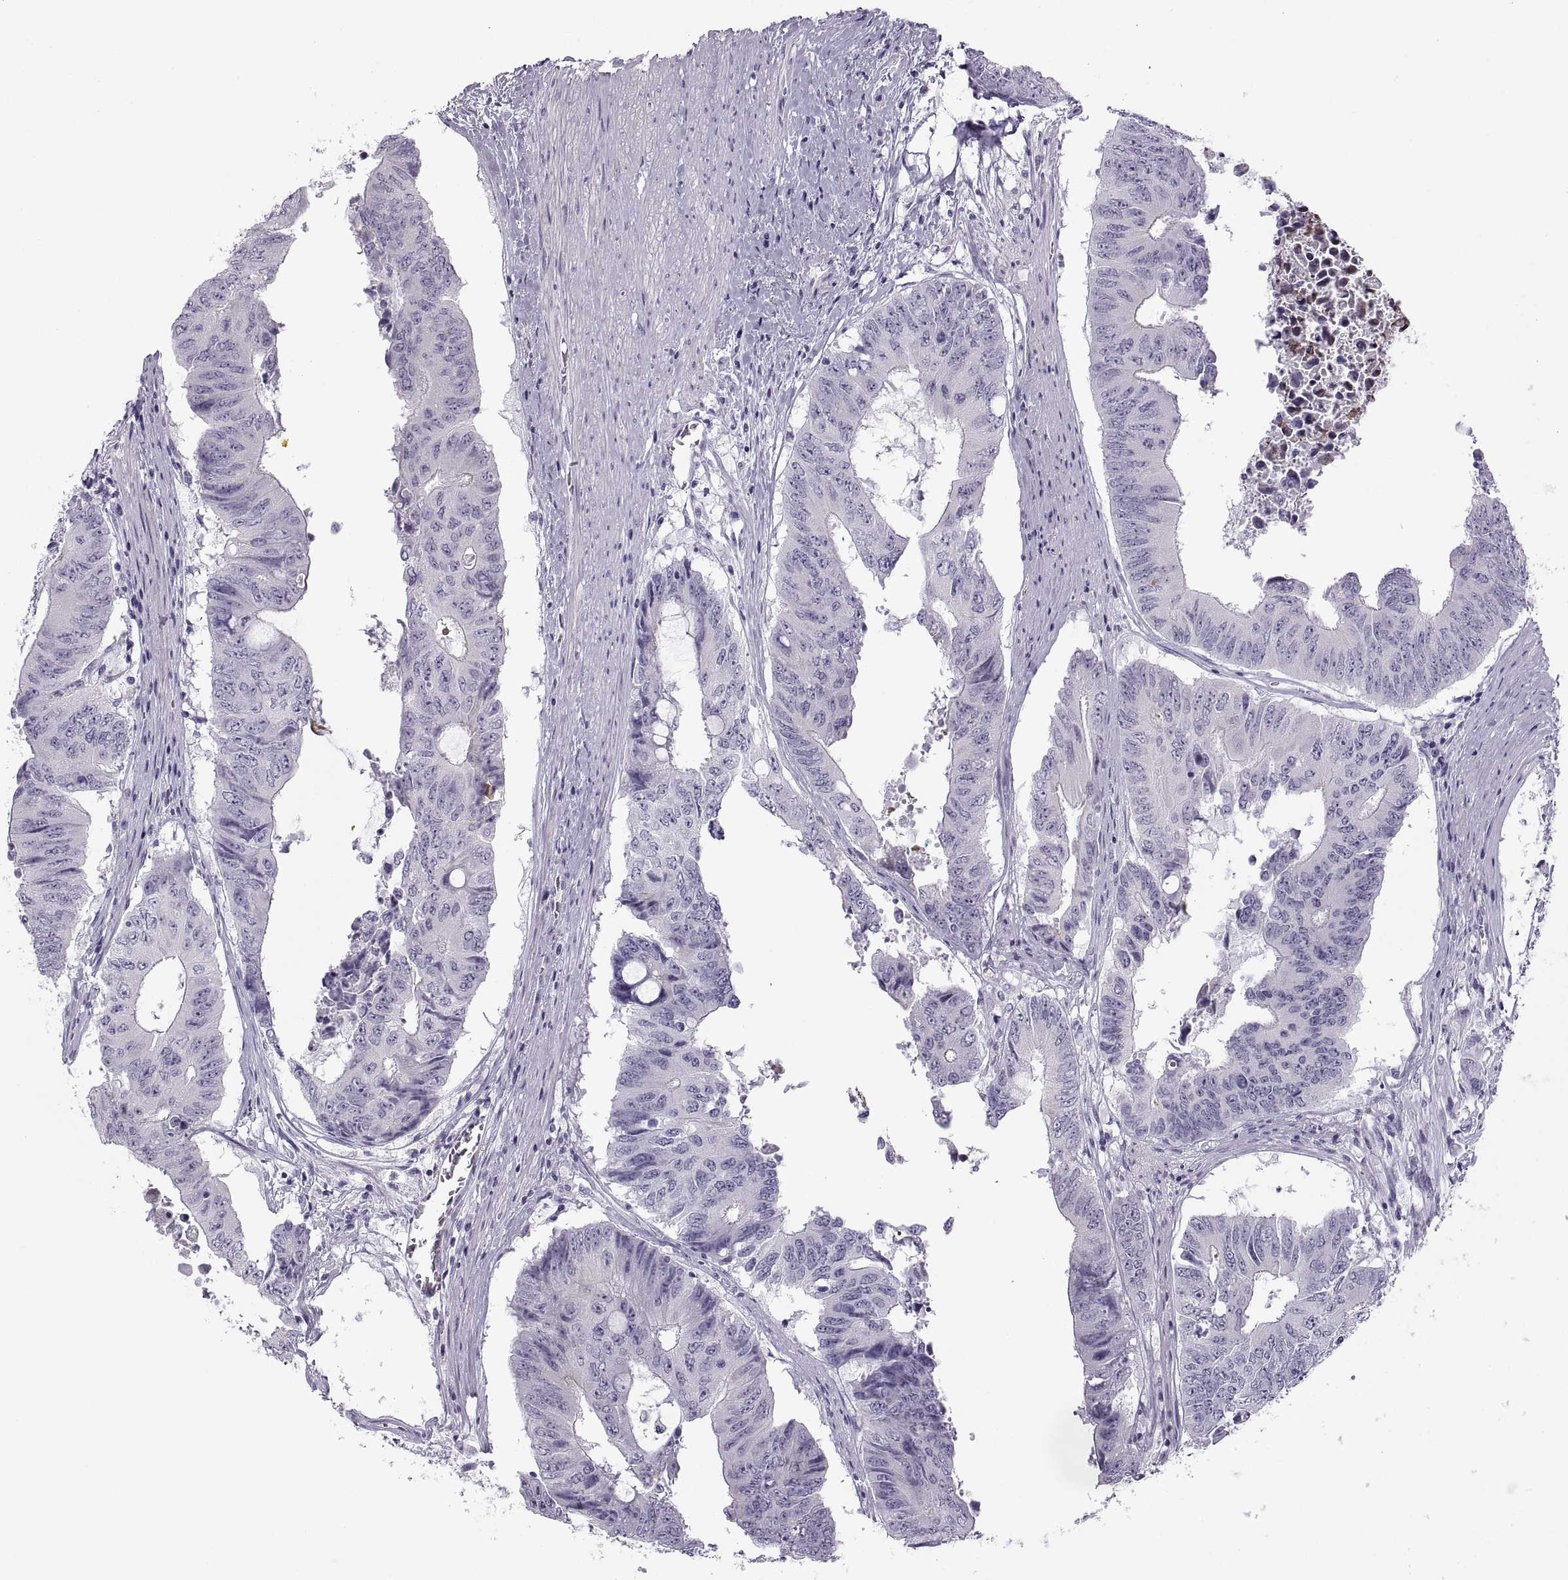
{"staining": {"intensity": "negative", "quantity": "none", "location": "none"}, "tissue": "colorectal cancer", "cell_type": "Tumor cells", "image_type": "cancer", "snomed": [{"axis": "morphology", "description": "Adenocarcinoma, NOS"}, {"axis": "topography", "description": "Rectum"}], "caption": "Adenocarcinoma (colorectal) was stained to show a protein in brown. There is no significant staining in tumor cells. (DAB (3,3'-diaminobenzidine) immunohistochemistry (IHC) visualized using brightfield microscopy, high magnification).", "gene": "C3orf22", "patient": {"sex": "male", "age": 59}}